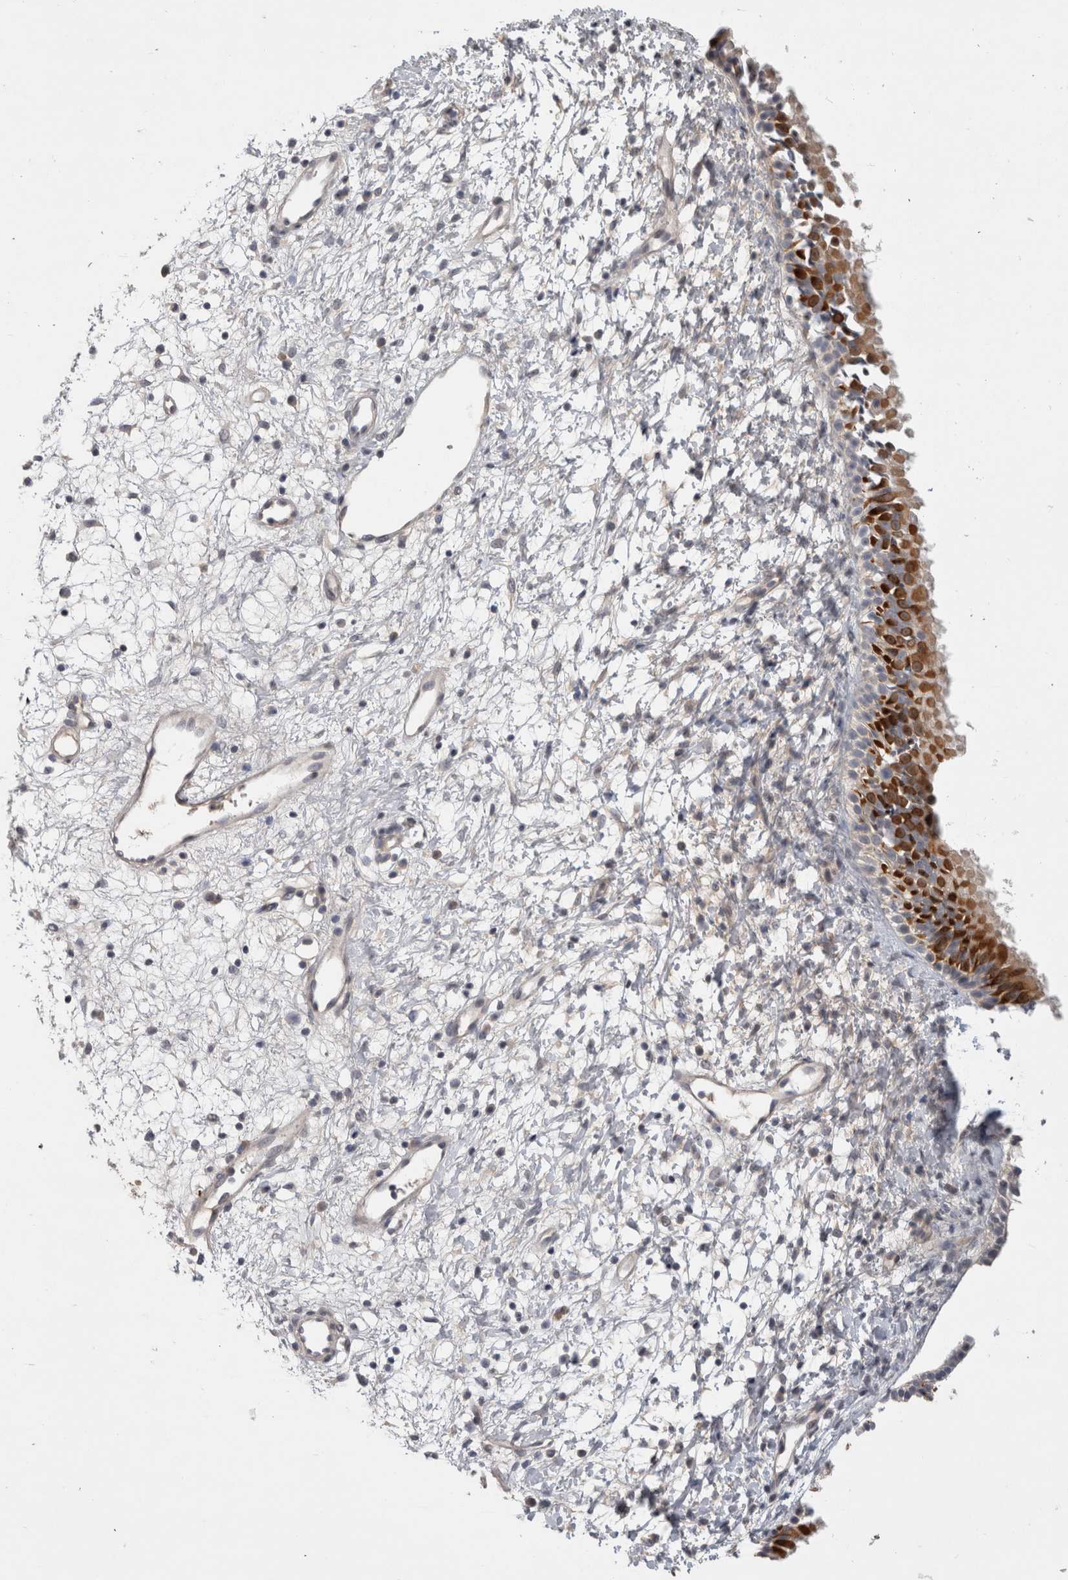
{"staining": {"intensity": "strong", "quantity": ">75%", "location": "cytoplasmic/membranous"}, "tissue": "nasopharynx", "cell_type": "Respiratory epithelial cells", "image_type": "normal", "snomed": [{"axis": "morphology", "description": "Normal tissue, NOS"}, {"axis": "topography", "description": "Nasopharynx"}], "caption": "Protein staining by IHC displays strong cytoplasmic/membranous positivity in approximately >75% of respiratory epithelial cells in normal nasopharynx.", "gene": "CERS3", "patient": {"sex": "male", "age": 22}}